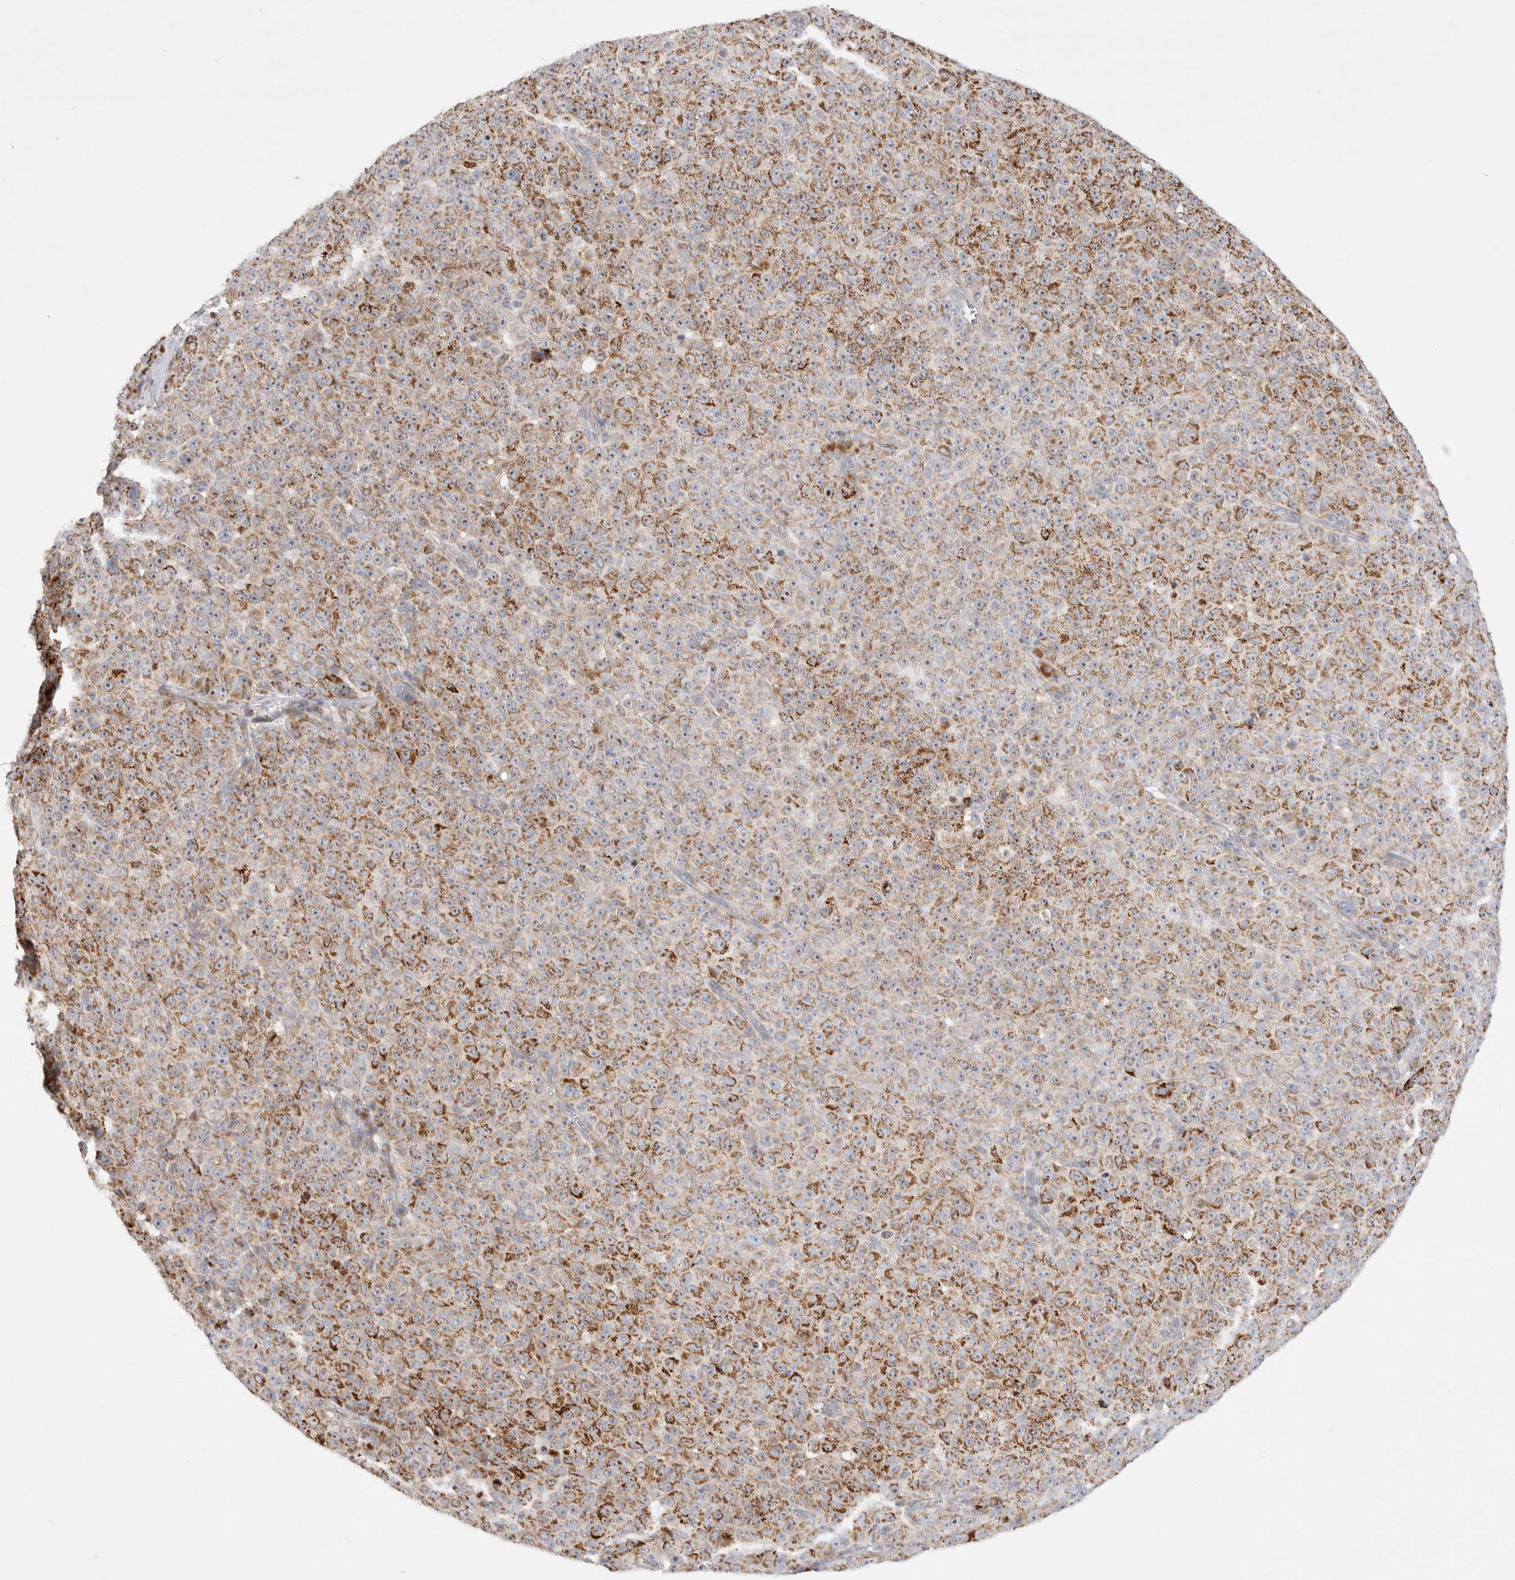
{"staining": {"intensity": "moderate", "quantity": ">75%", "location": "cytoplasmic/membranous"}, "tissue": "melanoma", "cell_type": "Tumor cells", "image_type": "cancer", "snomed": [{"axis": "morphology", "description": "Malignant melanoma, NOS"}, {"axis": "topography", "description": "Skin"}], "caption": "There is medium levels of moderate cytoplasmic/membranous staining in tumor cells of malignant melanoma, as demonstrated by immunohistochemical staining (brown color).", "gene": "CHADL", "patient": {"sex": "female", "age": 82}}